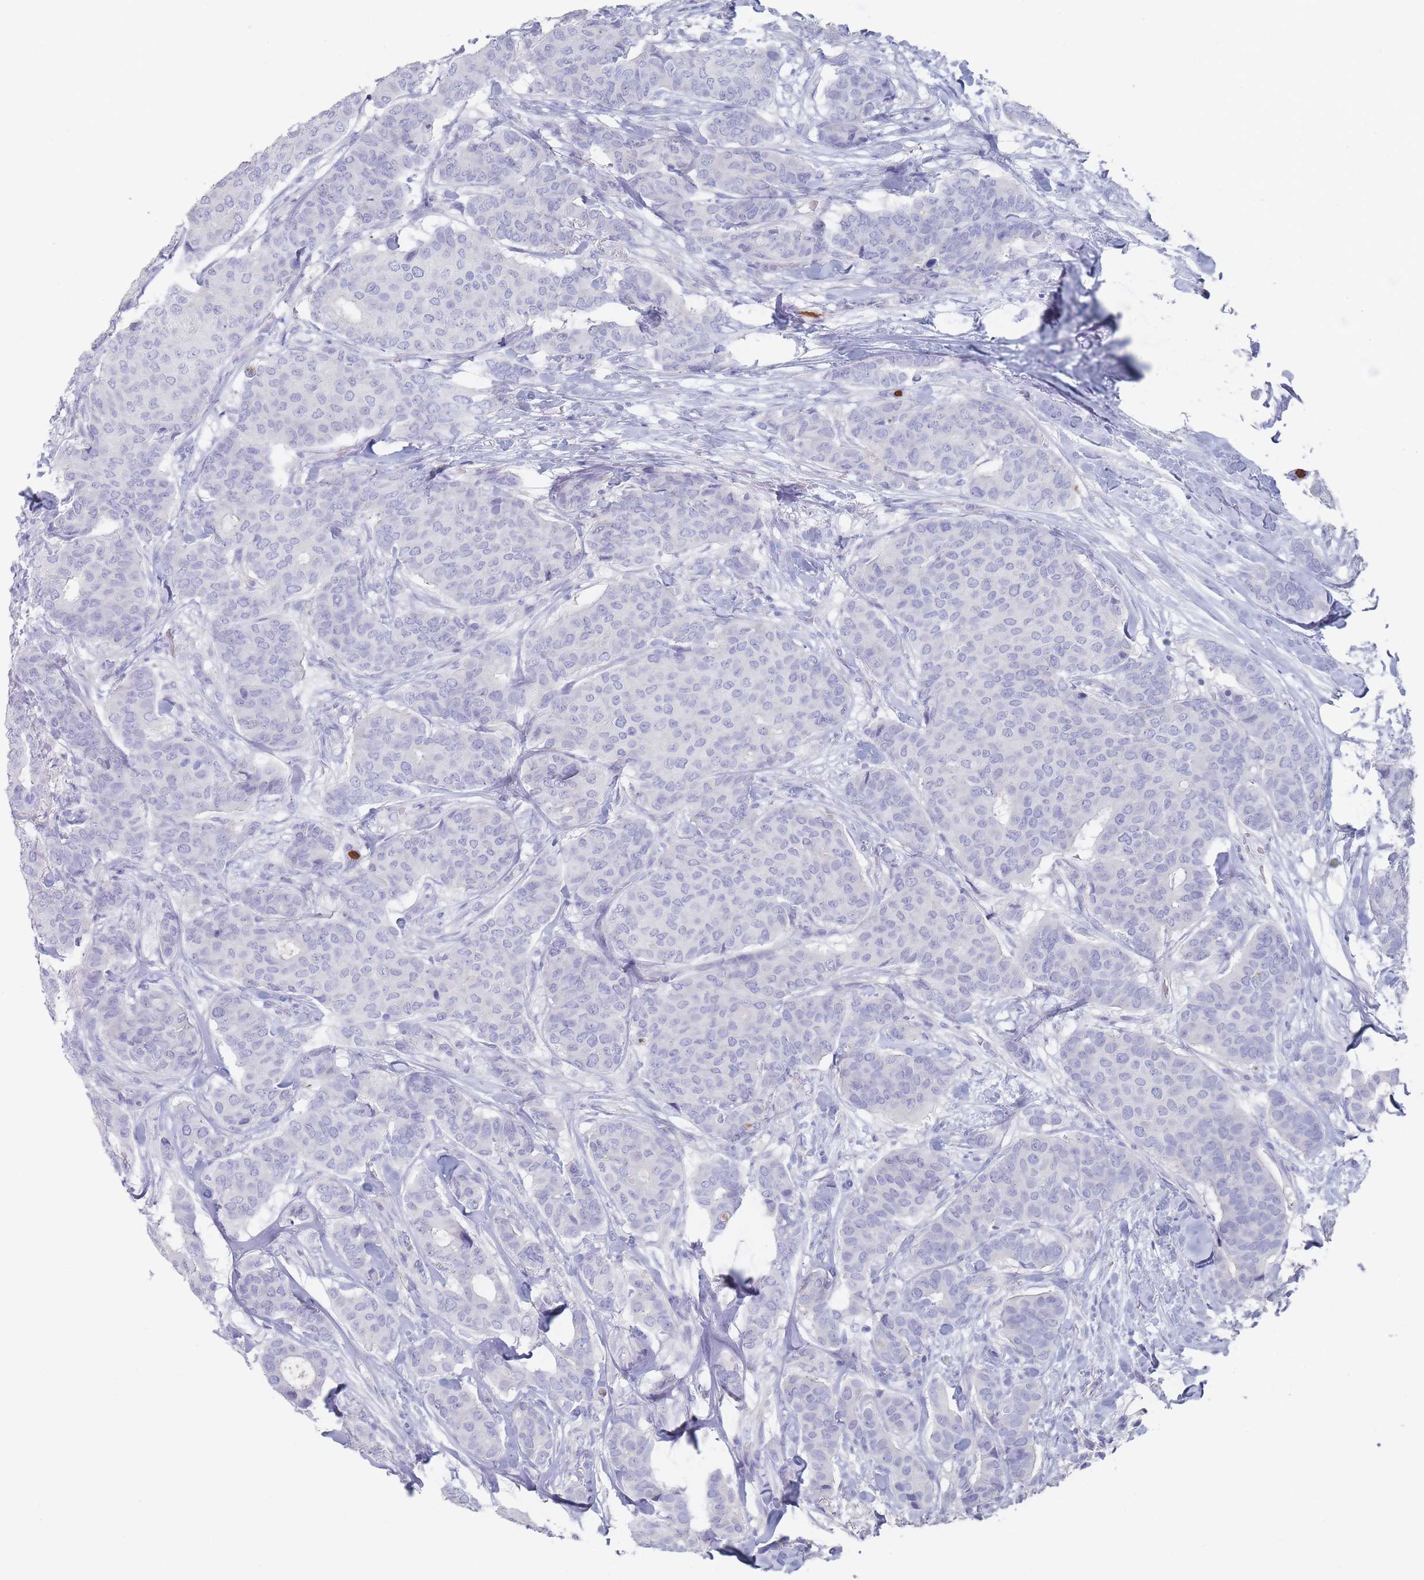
{"staining": {"intensity": "negative", "quantity": "none", "location": "none"}, "tissue": "breast cancer", "cell_type": "Tumor cells", "image_type": "cancer", "snomed": [{"axis": "morphology", "description": "Duct carcinoma"}, {"axis": "topography", "description": "Breast"}], "caption": "There is no significant expression in tumor cells of breast cancer. (DAB (3,3'-diaminobenzidine) immunohistochemistry (IHC) visualized using brightfield microscopy, high magnification).", "gene": "ATP1A3", "patient": {"sex": "female", "age": 75}}